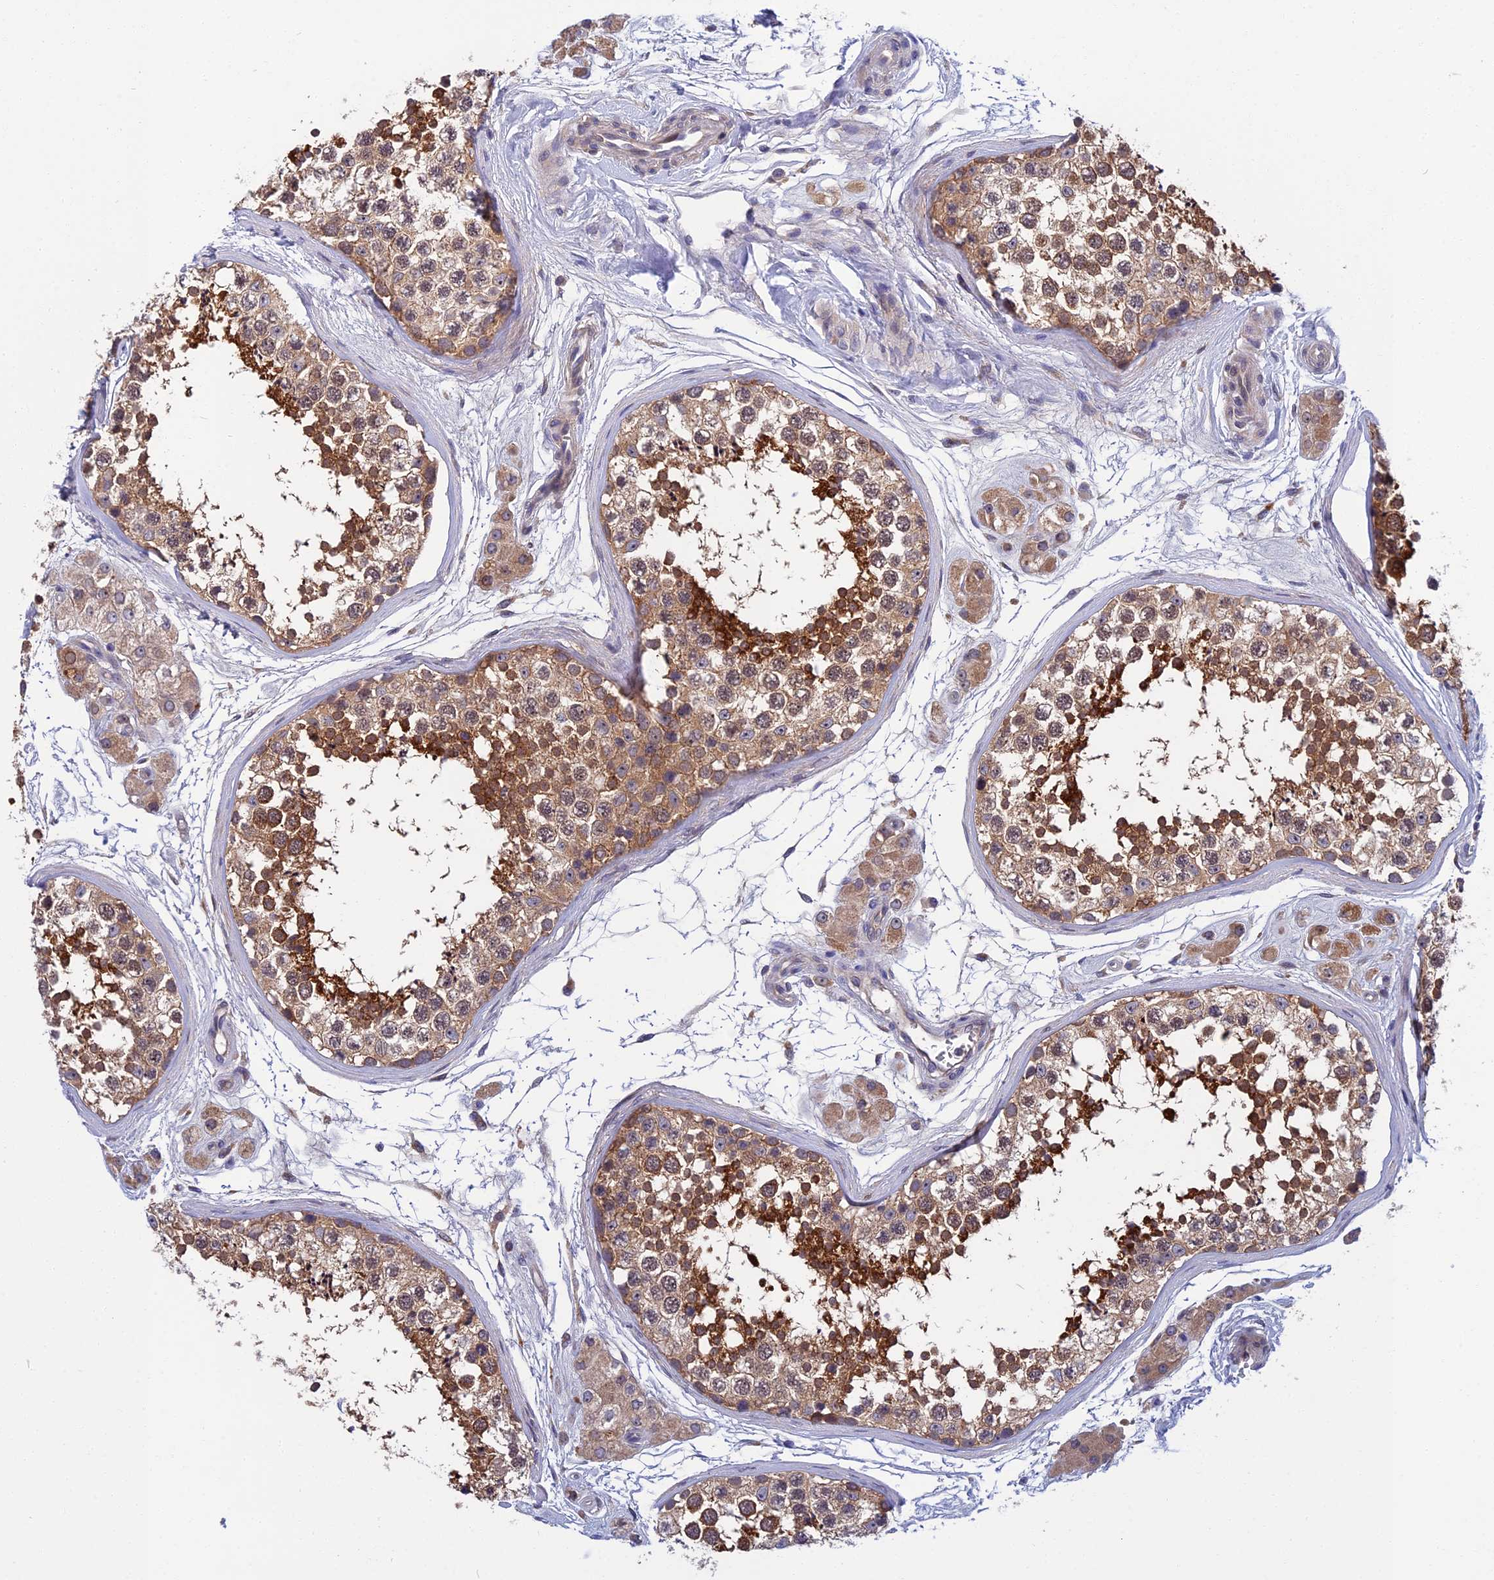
{"staining": {"intensity": "strong", "quantity": "25%-75%", "location": "cytoplasmic/membranous"}, "tissue": "testis", "cell_type": "Cells in seminiferous ducts", "image_type": "normal", "snomed": [{"axis": "morphology", "description": "Normal tissue, NOS"}, {"axis": "topography", "description": "Testis"}], "caption": "A high amount of strong cytoplasmic/membranous expression is appreciated in about 25%-75% of cells in seminiferous ducts in unremarkable testis.", "gene": "CRACD", "patient": {"sex": "male", "age": 56}}